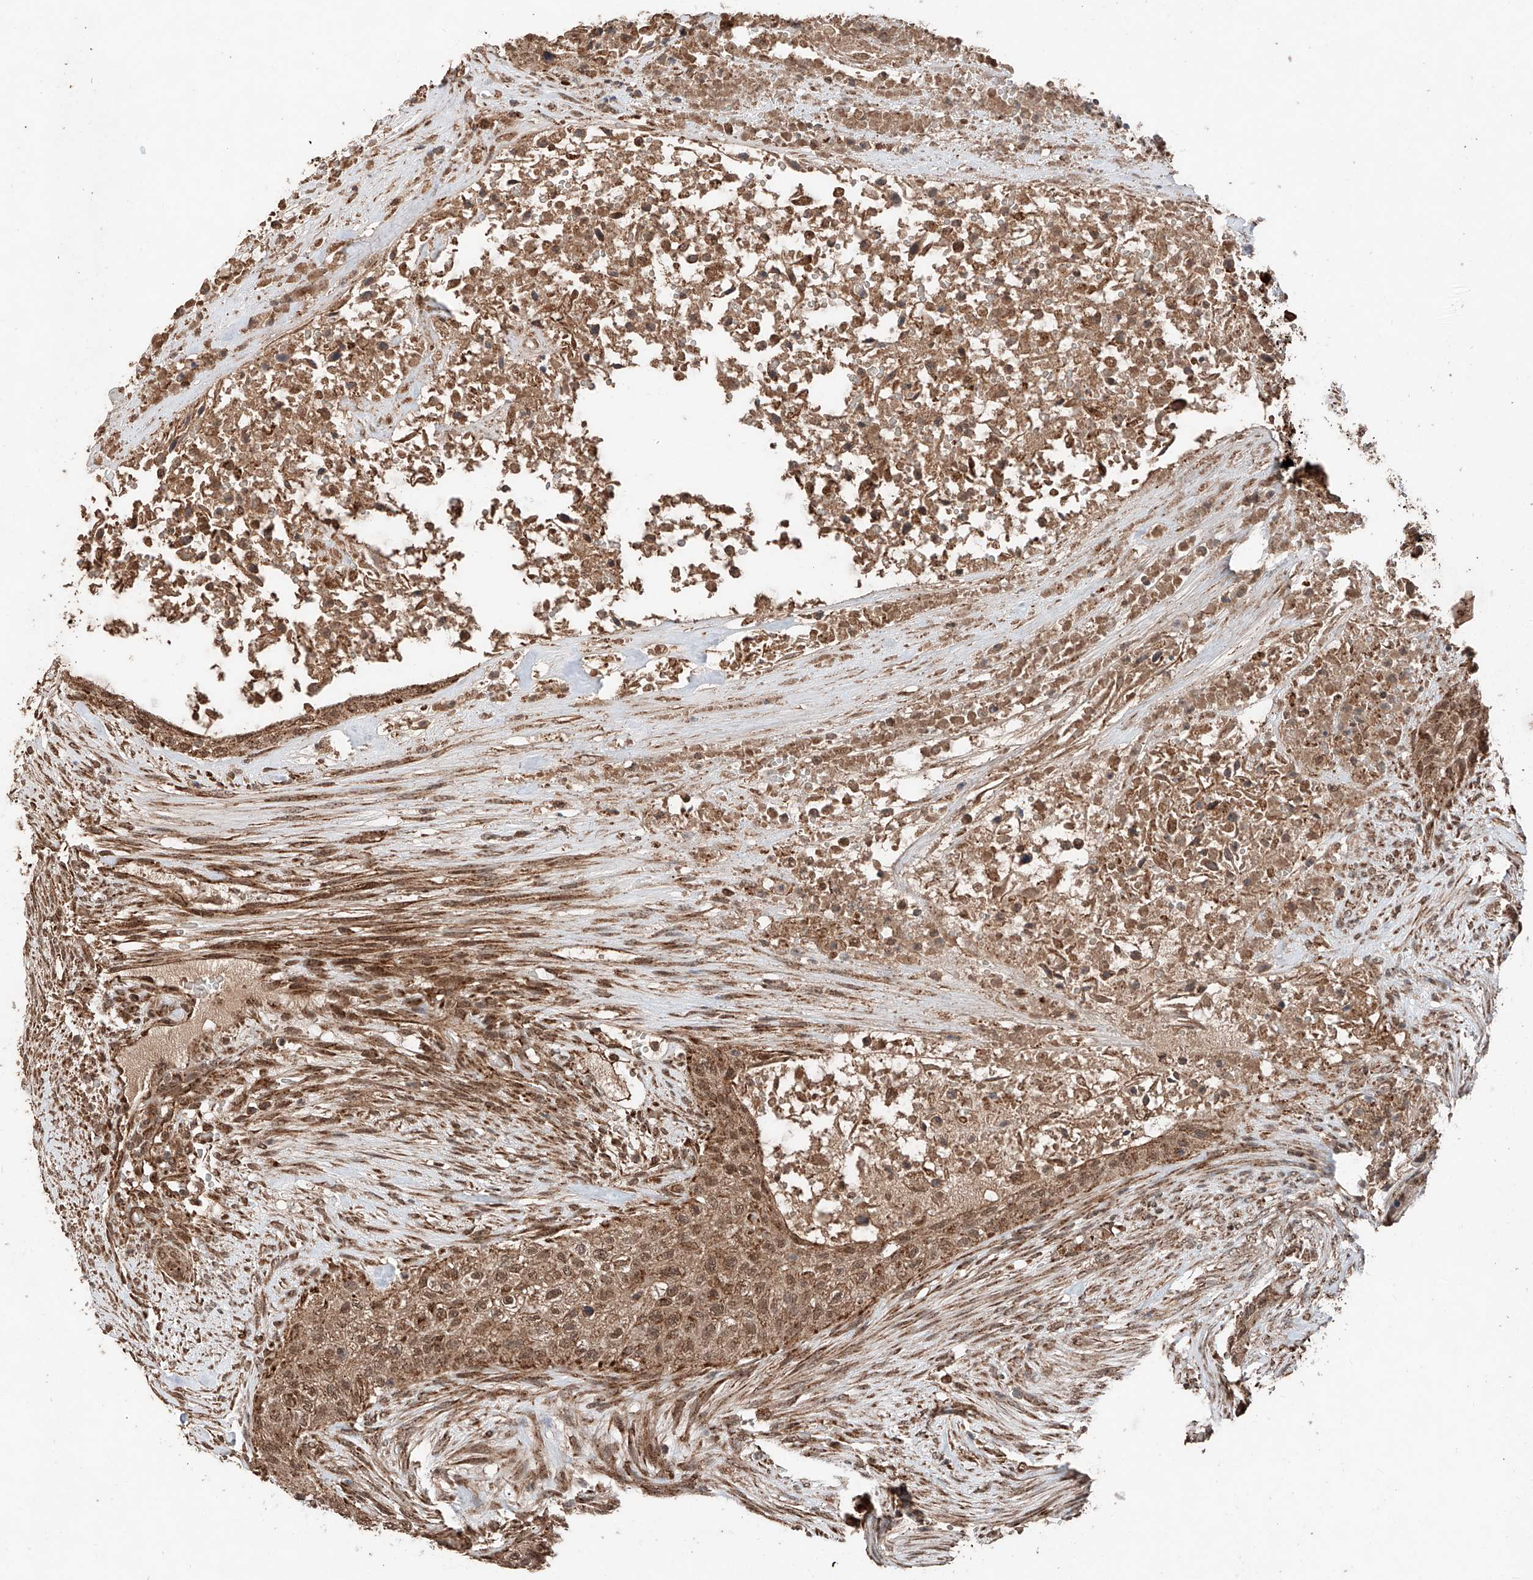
{"staining": {"intensity": "moderate", "quantity": ">75%", "location": "cytoplasmic/membranous,nuclear"}, "tissue": "urothelial cancer", "cell_type": "Tumor cells", "image_type": "cancer", "snomed": [{"axis": "morphology", "description": "Urothelial carcinoma, High grade"}, {"axis": "topography", "description": "Urinary bladder"}], "caption": "The micrograph displays immunohistochemical staining of urothelial cancer. There is moderate cytoplasmic/membranous and nuclear expression is identified in about >75% of tumor cells.", "gene": "ZSCAN29", "patient": {"sex": "male", "age": 35}}